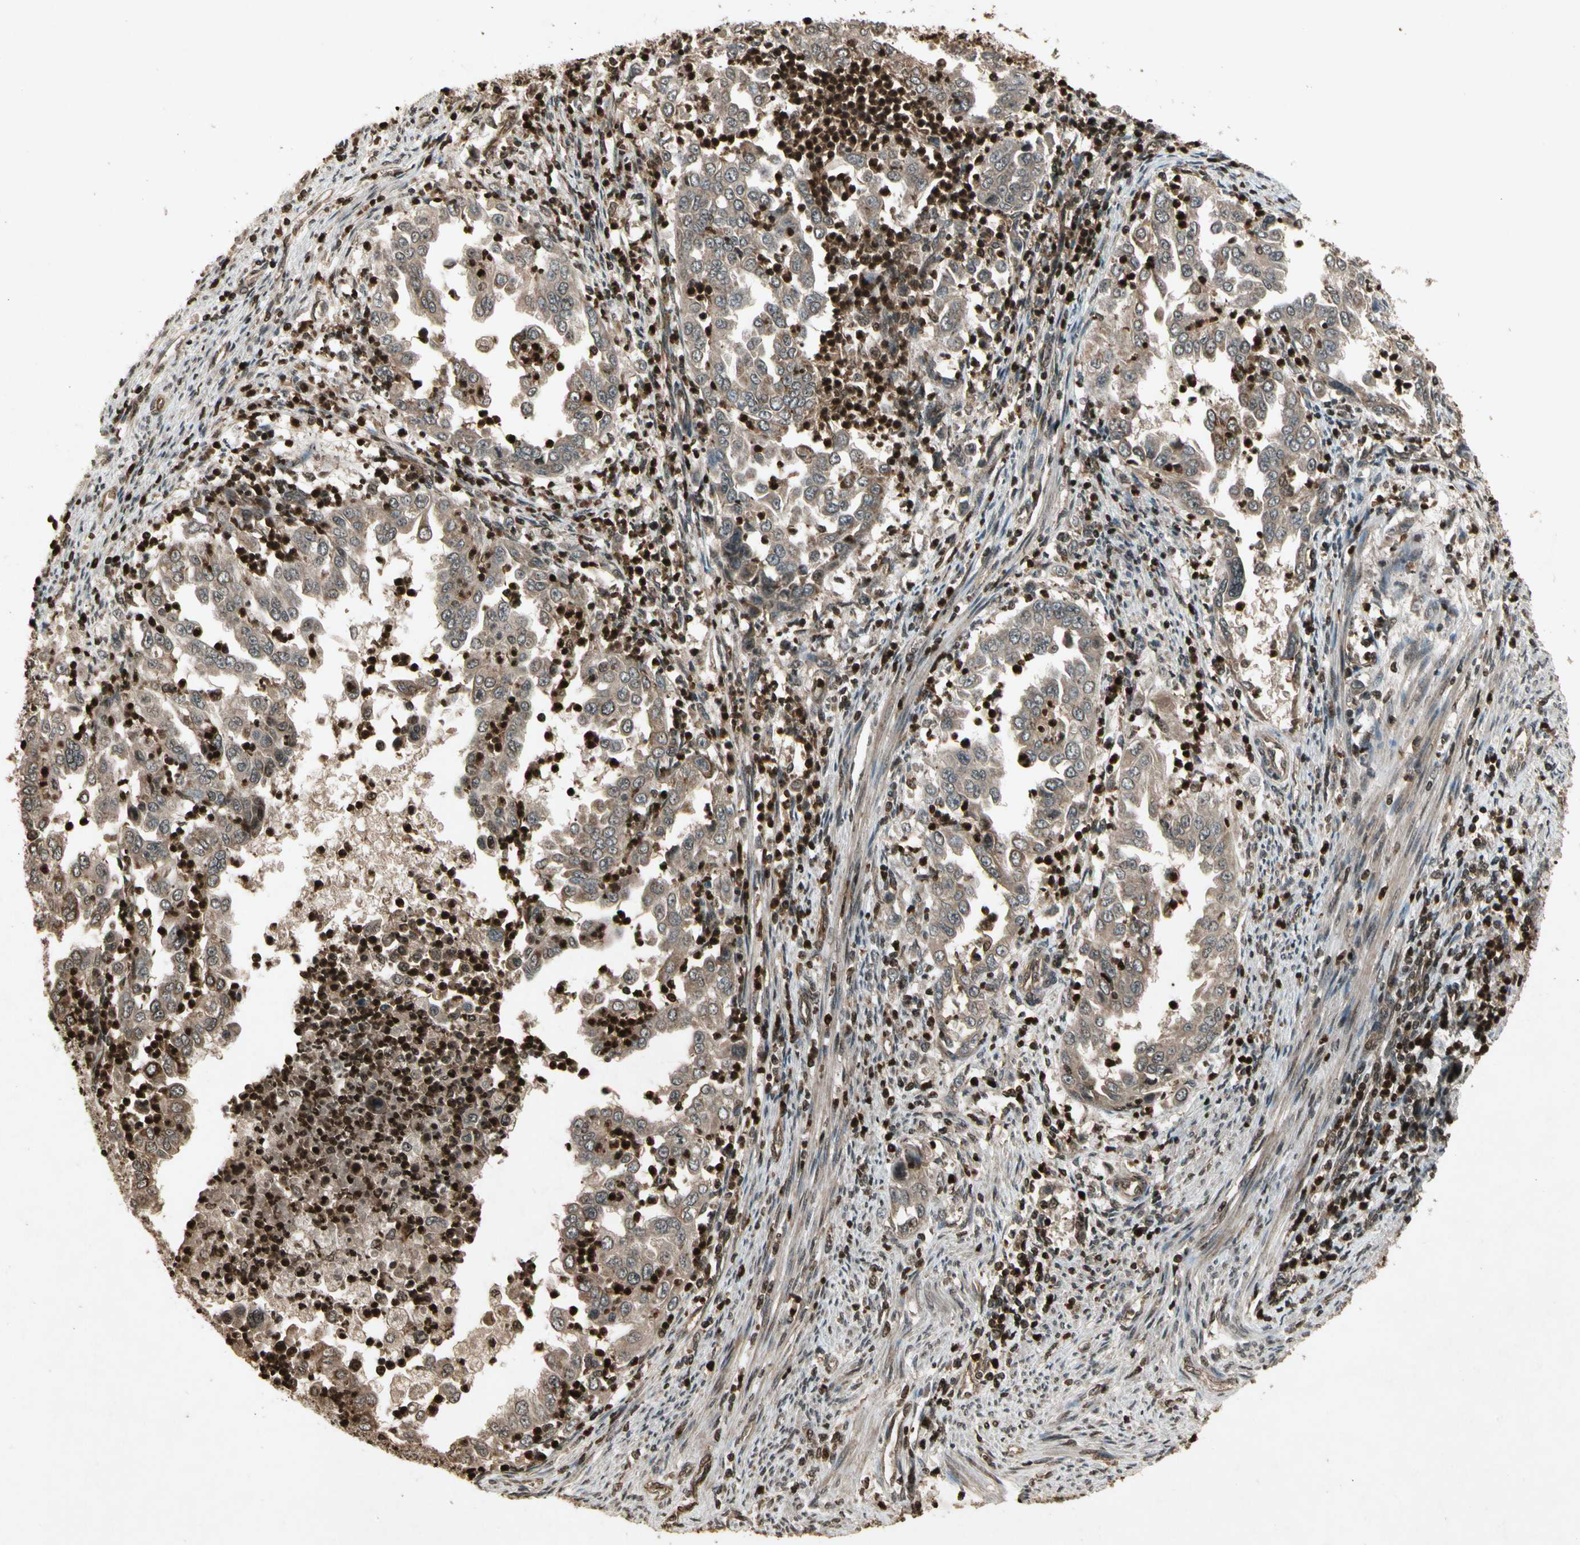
{"staining": {"intensity": "strong", "quantity": ">75%", "location": "cytoplasmic/membranous"}, "tissue": "endometrial cancer", "cell_type": "Tumor cells", "image_type": "cancer", "snomed": [{"axis": "morphology", "description": "Adenocarcinoma, NOS"}, {"axis": "topography", "description": "Endometrium"}], "caption": "DAB (3,3'-diaminobenzidine) immunohistochemical staining of human adenocarcinoma (endometrial) displays strong cytoplasmic/membranous protein expression in about >75% of tumor cells.", "gene": "GLRX", "patient": {"sex": "female", "age": 85}}